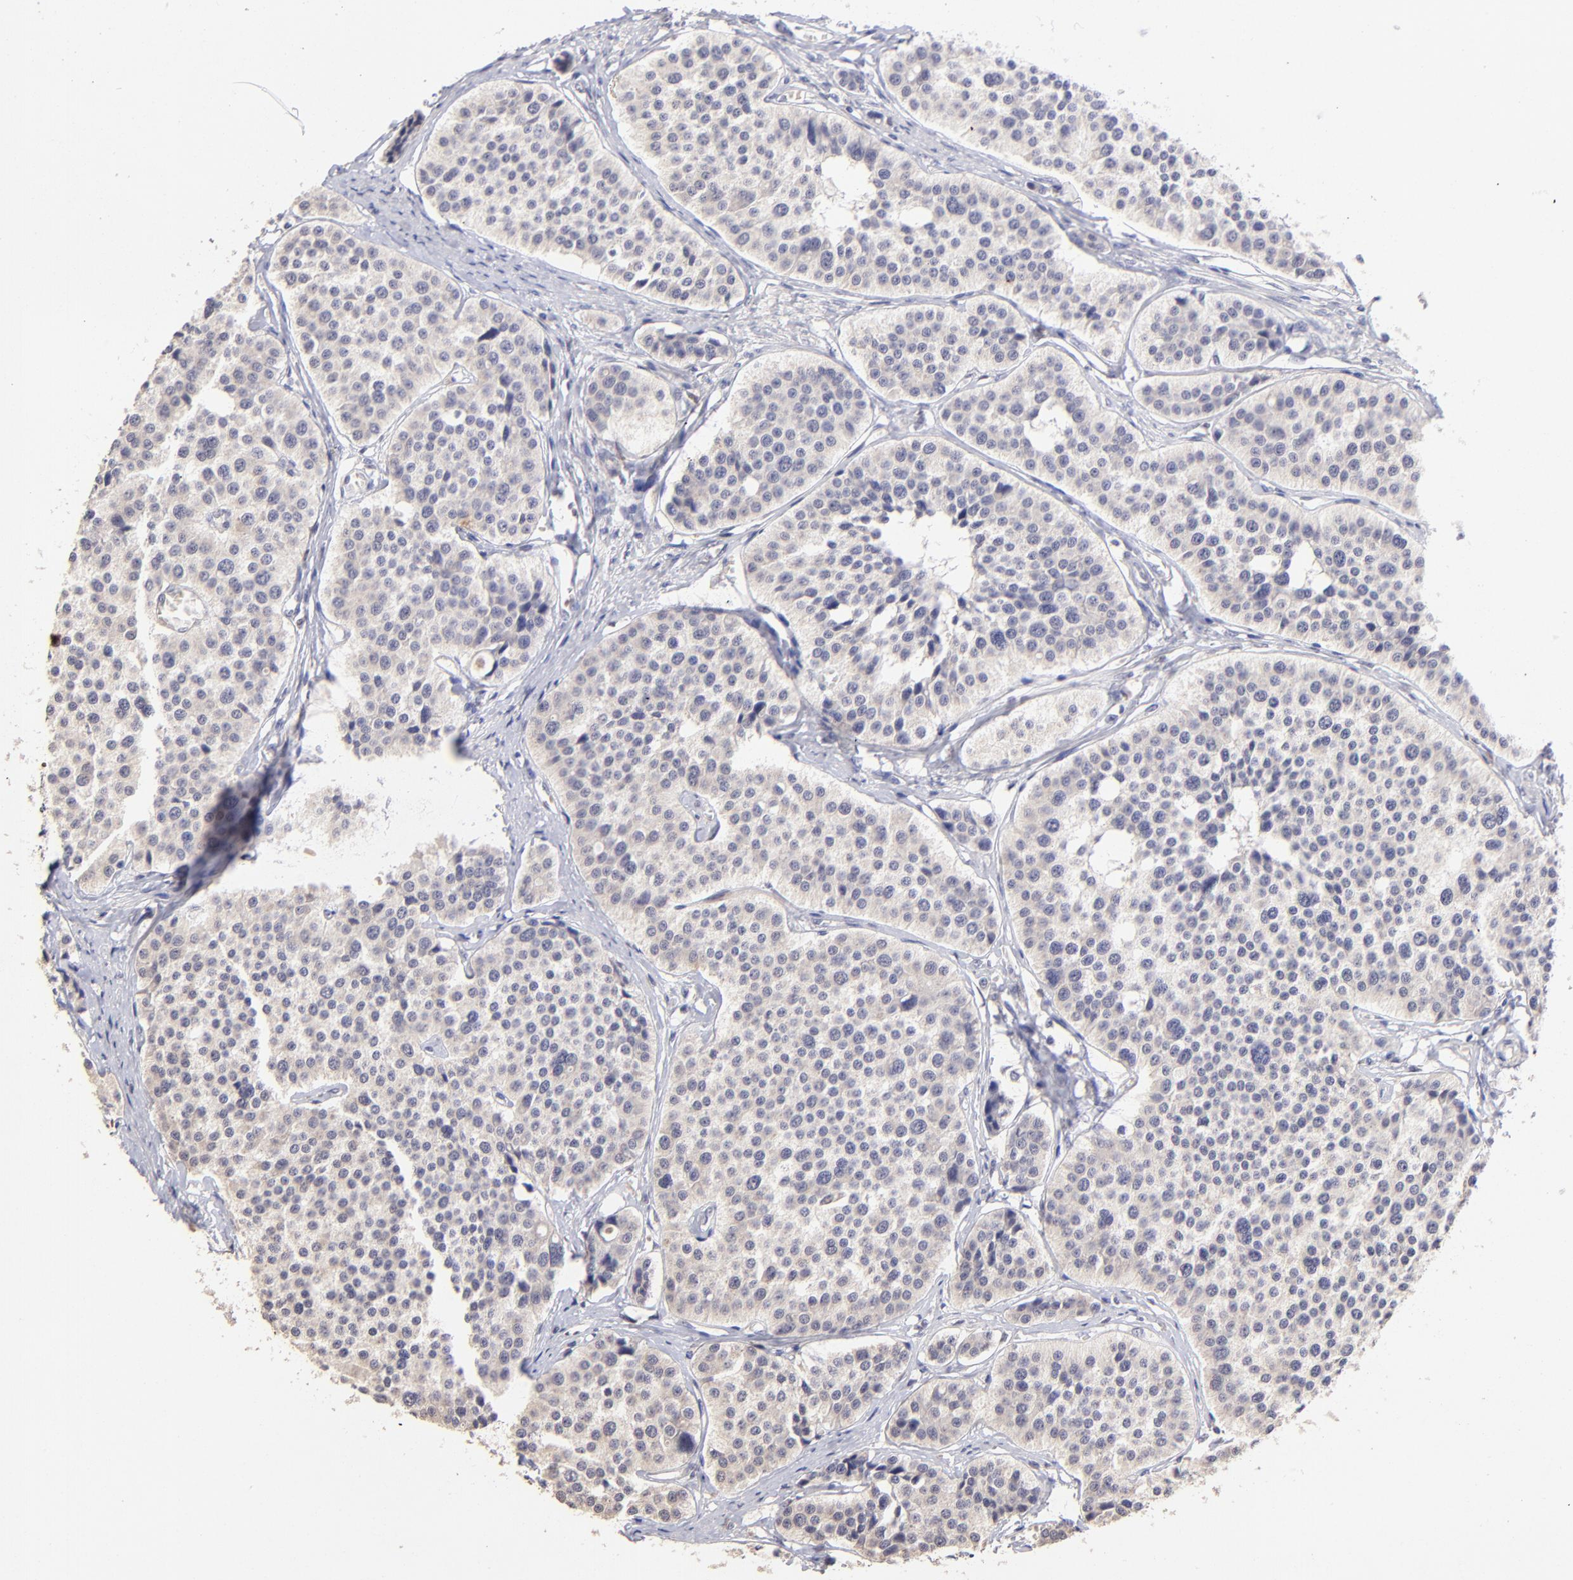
{"staining": {"intensity": "weak", "quantity": ">75%", "location": "cytoplasmic/membranous"}, "tissue": "carcinoid", "cell_type": "Tumor cells", "image_type": "cancer", "snomed": [{"axis": "morphology", "description": "Carcinoid, malignant, NOS"}, {"axis": "topography", "description": "Small intestine"}], "caption": "About >75% of tumor cells in malignant carcinoid display weak cytoplasmic/membranous protein staining as visualized by brown immunohistochemical staining.", "gene": "DNMT1", "patient": {"sex": "male", "age": 60}}